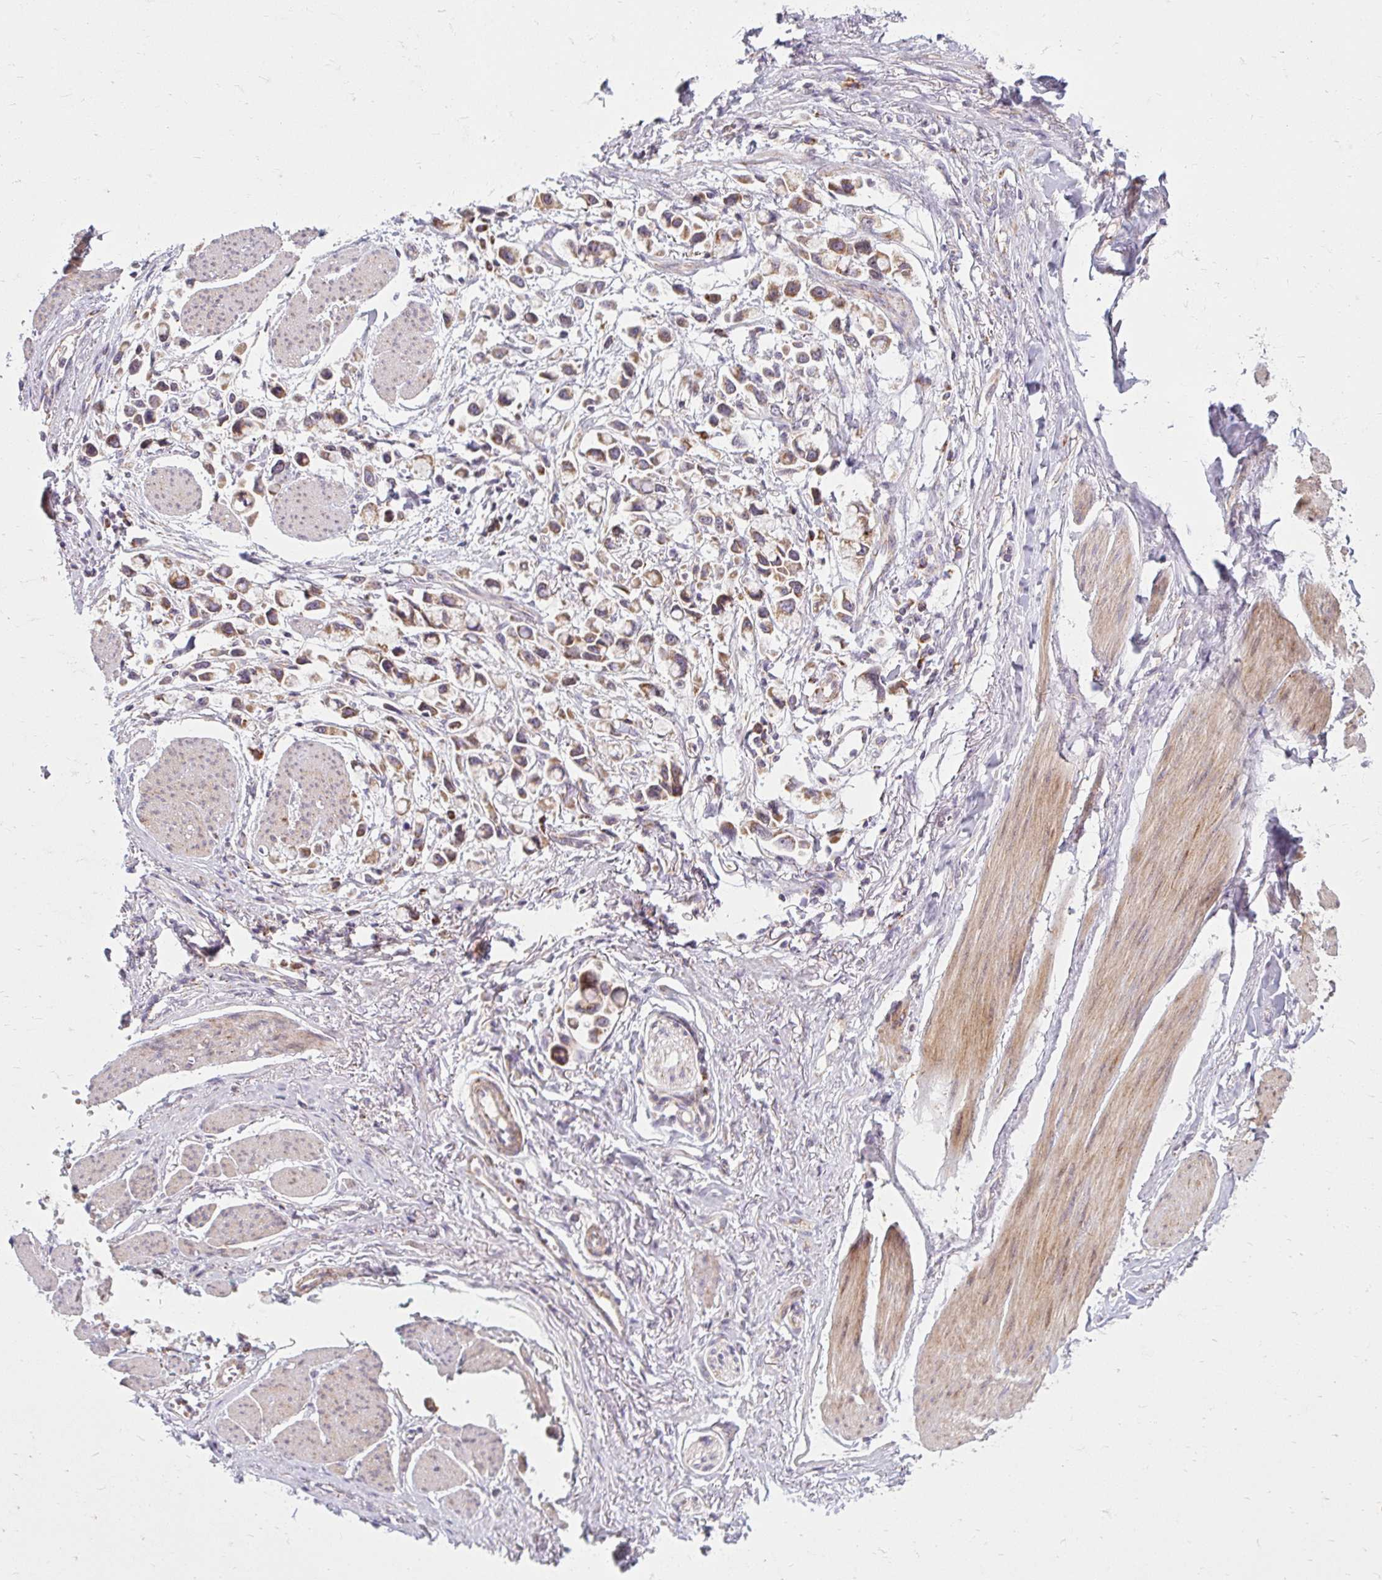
{"staining": {"intensity": "moderate", "quantity": "25%-75%", "location": "cytoplasmic/membranous"}, "tissue": "stomach cancer", "cell_type": "Tumor cells", "image_type": "cancer", "snomed": [{"axis": "morphology", "description": "Adenocarcinoma, NOS"}, {"axis": "topography", "description": "Stomach"}], "caption": "Human adenocarcinoma (stomach) stained with a brown dye shows moderate cytoplasmic/membranous positive positivity in approximately 25%-75% of tumor cells.", "gene": "SKP2", "patient": {"sex": "female", "age": 81}}